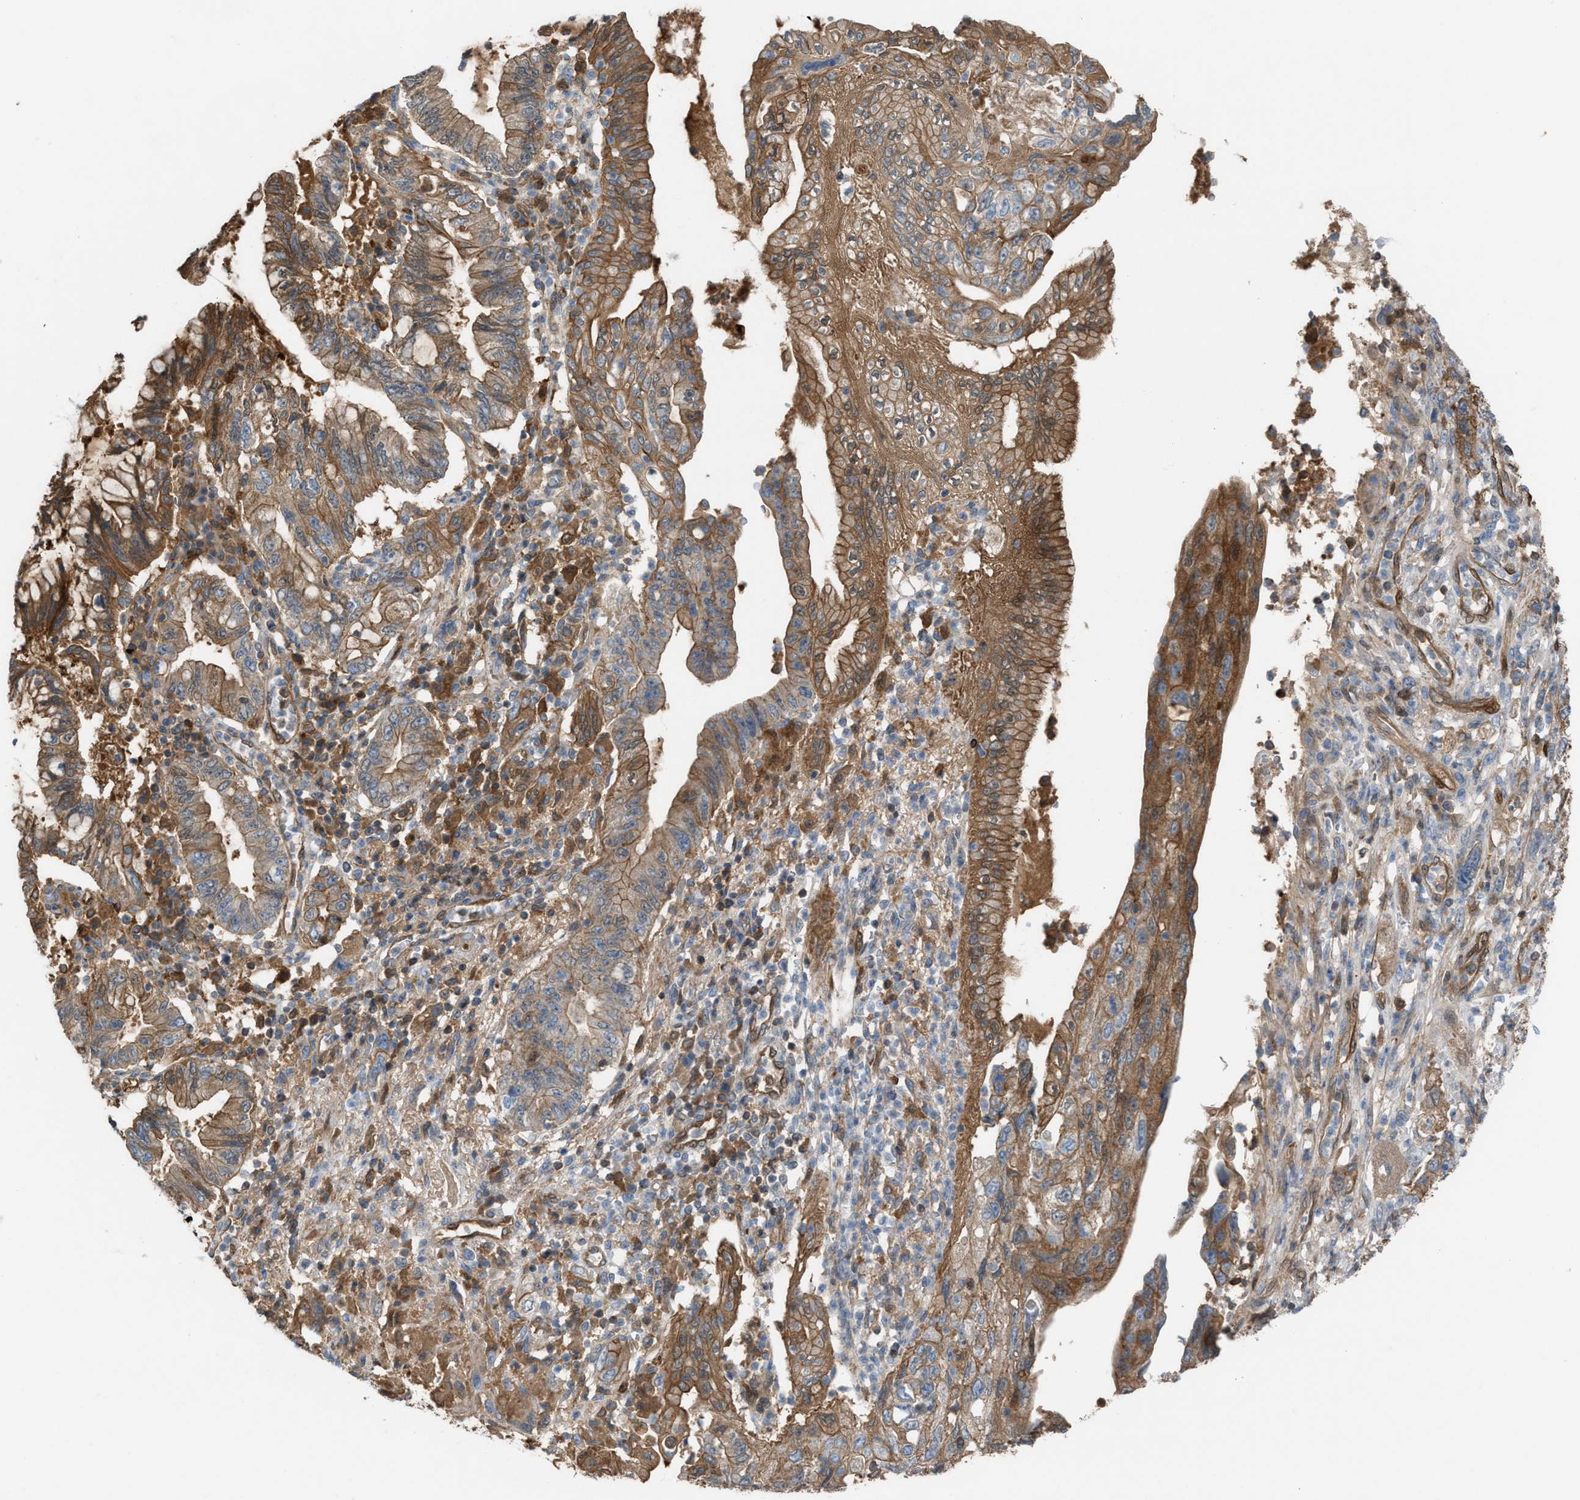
{"staining": {"intensity": "moderate", "quantity": ">75%", "location": "cytoplasmic/membranous"}, "tissue": "pancreatic cancer", "cell_type": "Tumor cells", "image_type": "cancer", "snomed": [{"axis": "morphology", "description": "Adenocarcinoma, NOS"}, {"axis": "topography", "description": "Pancreas"}], "caption": "High-magnification brightfield microscopy of pancreatic adenocarcinoma stained with DAB (3,3'-diaminobenzidine) (brown) and counterstained with hematoxylin (blue). tumor cells exhibit moderate cytoplasmic/membranous expression is present in approximately>75% of cells.", "gene": "TPK1", "patient": {"sex": "female", "age": 73}}